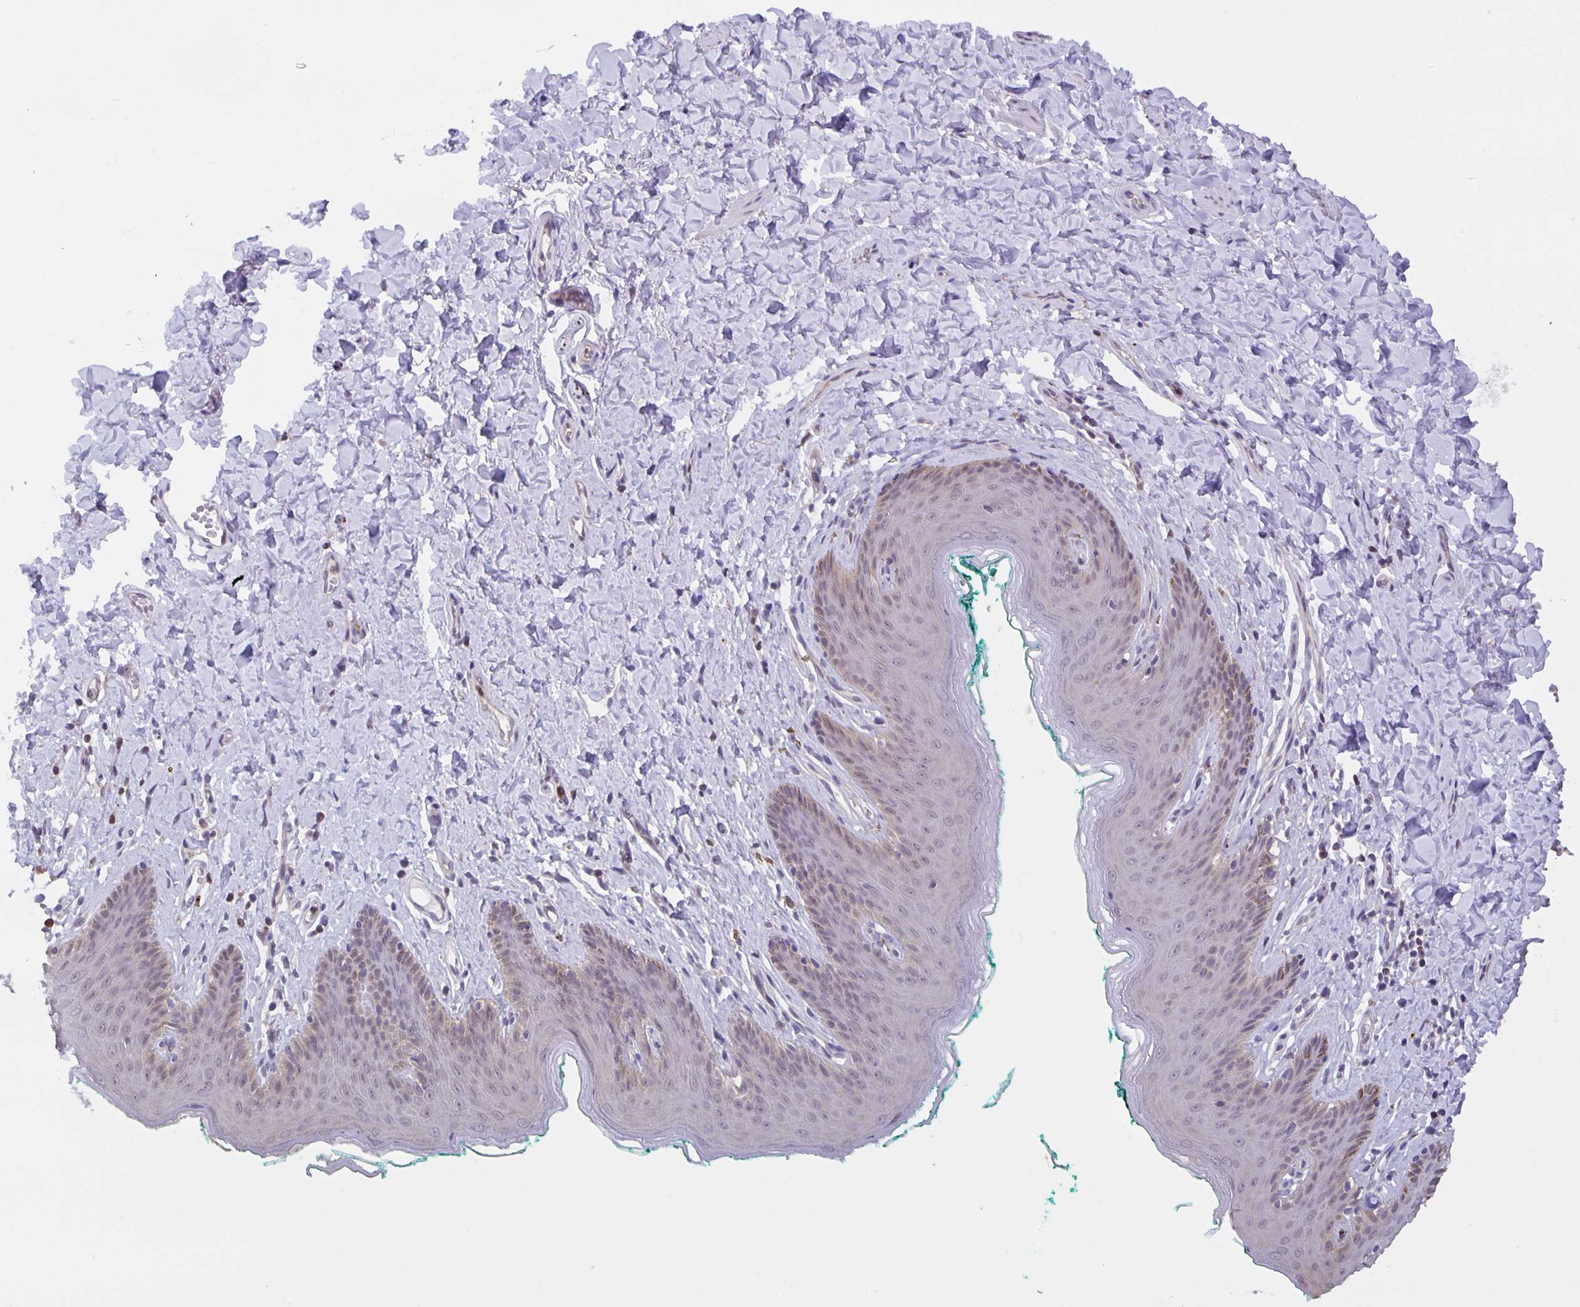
{"staining": {"intensity": "weak", "quantity": "25%-75%", "location": "nuclear"}, "tissue": "skin", "cell_type": "Epidermal cells", "image_type": "normal", "snomed": [{"axis": "morphology", "description": "Normal tissue, NOS"}, {"axis": "topography", "description": "Vulva"}, {"axis": "topography", "description": "Peripheral nerve tissue"}], "caption": "Protein expression analysis of normal skin shows weak nuclear expression in approximately 25%-75% of epidermal cells. (DAB (3,3'-diaminobenzidine) IHC with brightfield microscopy, high magnification).", "gene": "MARCHF6", "patient": {"sex": "female", "age": 66}}